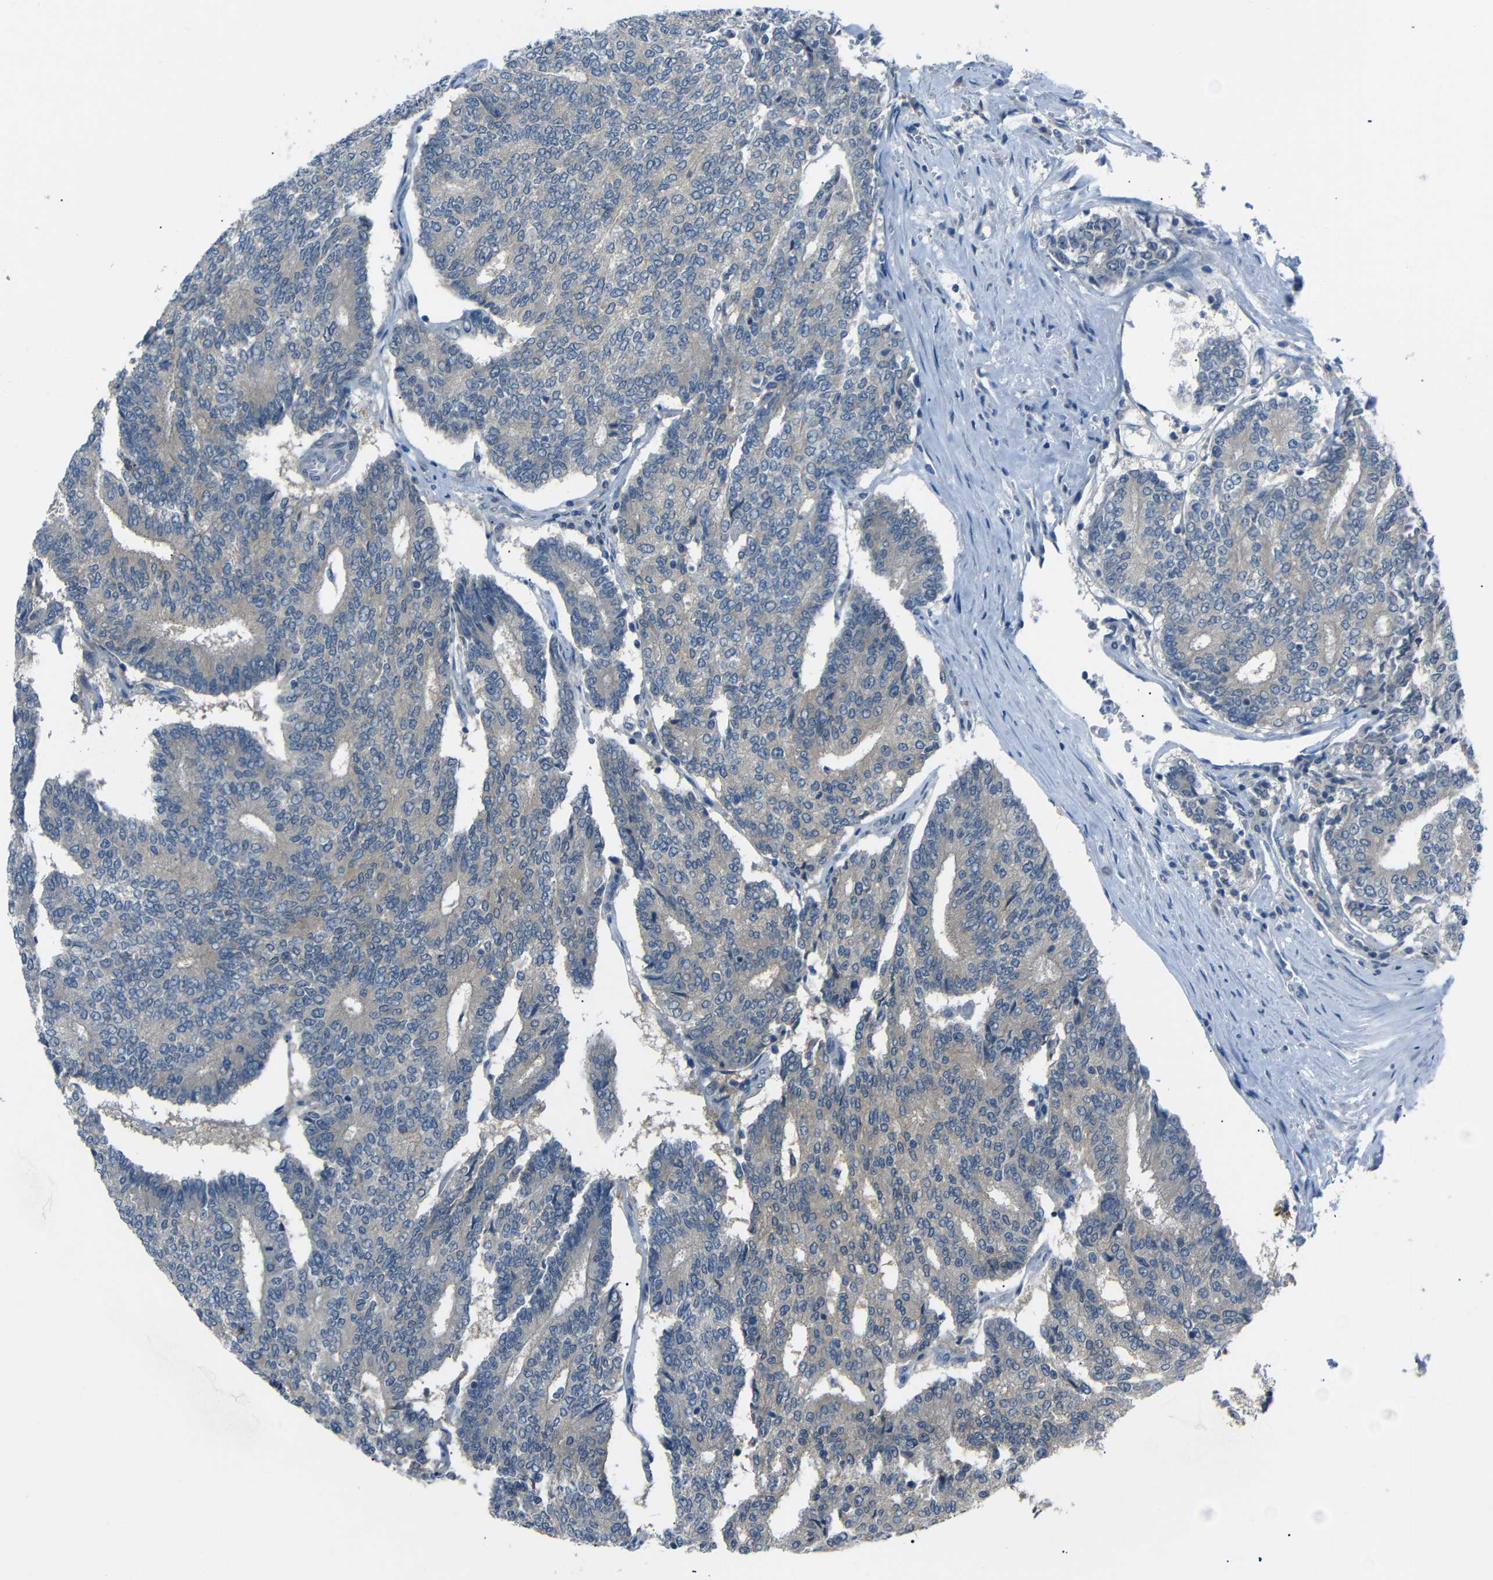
{"staining": {"intensity": "weak", "quantity": "<25%", "location": "cytoplasmic/membranous"}, "tissue": "prostate cancer", "cell_type": "Tumor cells", "image_type": "cancer", "snomed": [{"axis": "morphology", "description": "Normal tissue, NOS"}, {"axis": "morphology", "description": "Adenocarcinoma, High grade"}, {"axis": "topography", "description": "Prostate"}, {"axis": "topography", "description": "Seminal veicle"}], "caption": "Prostate cancer was stained to show a protein in brown. There is no significant expression in tumor cells.", "gene": "C6orf89", "patient": {"sex": "male", "age": 55}}